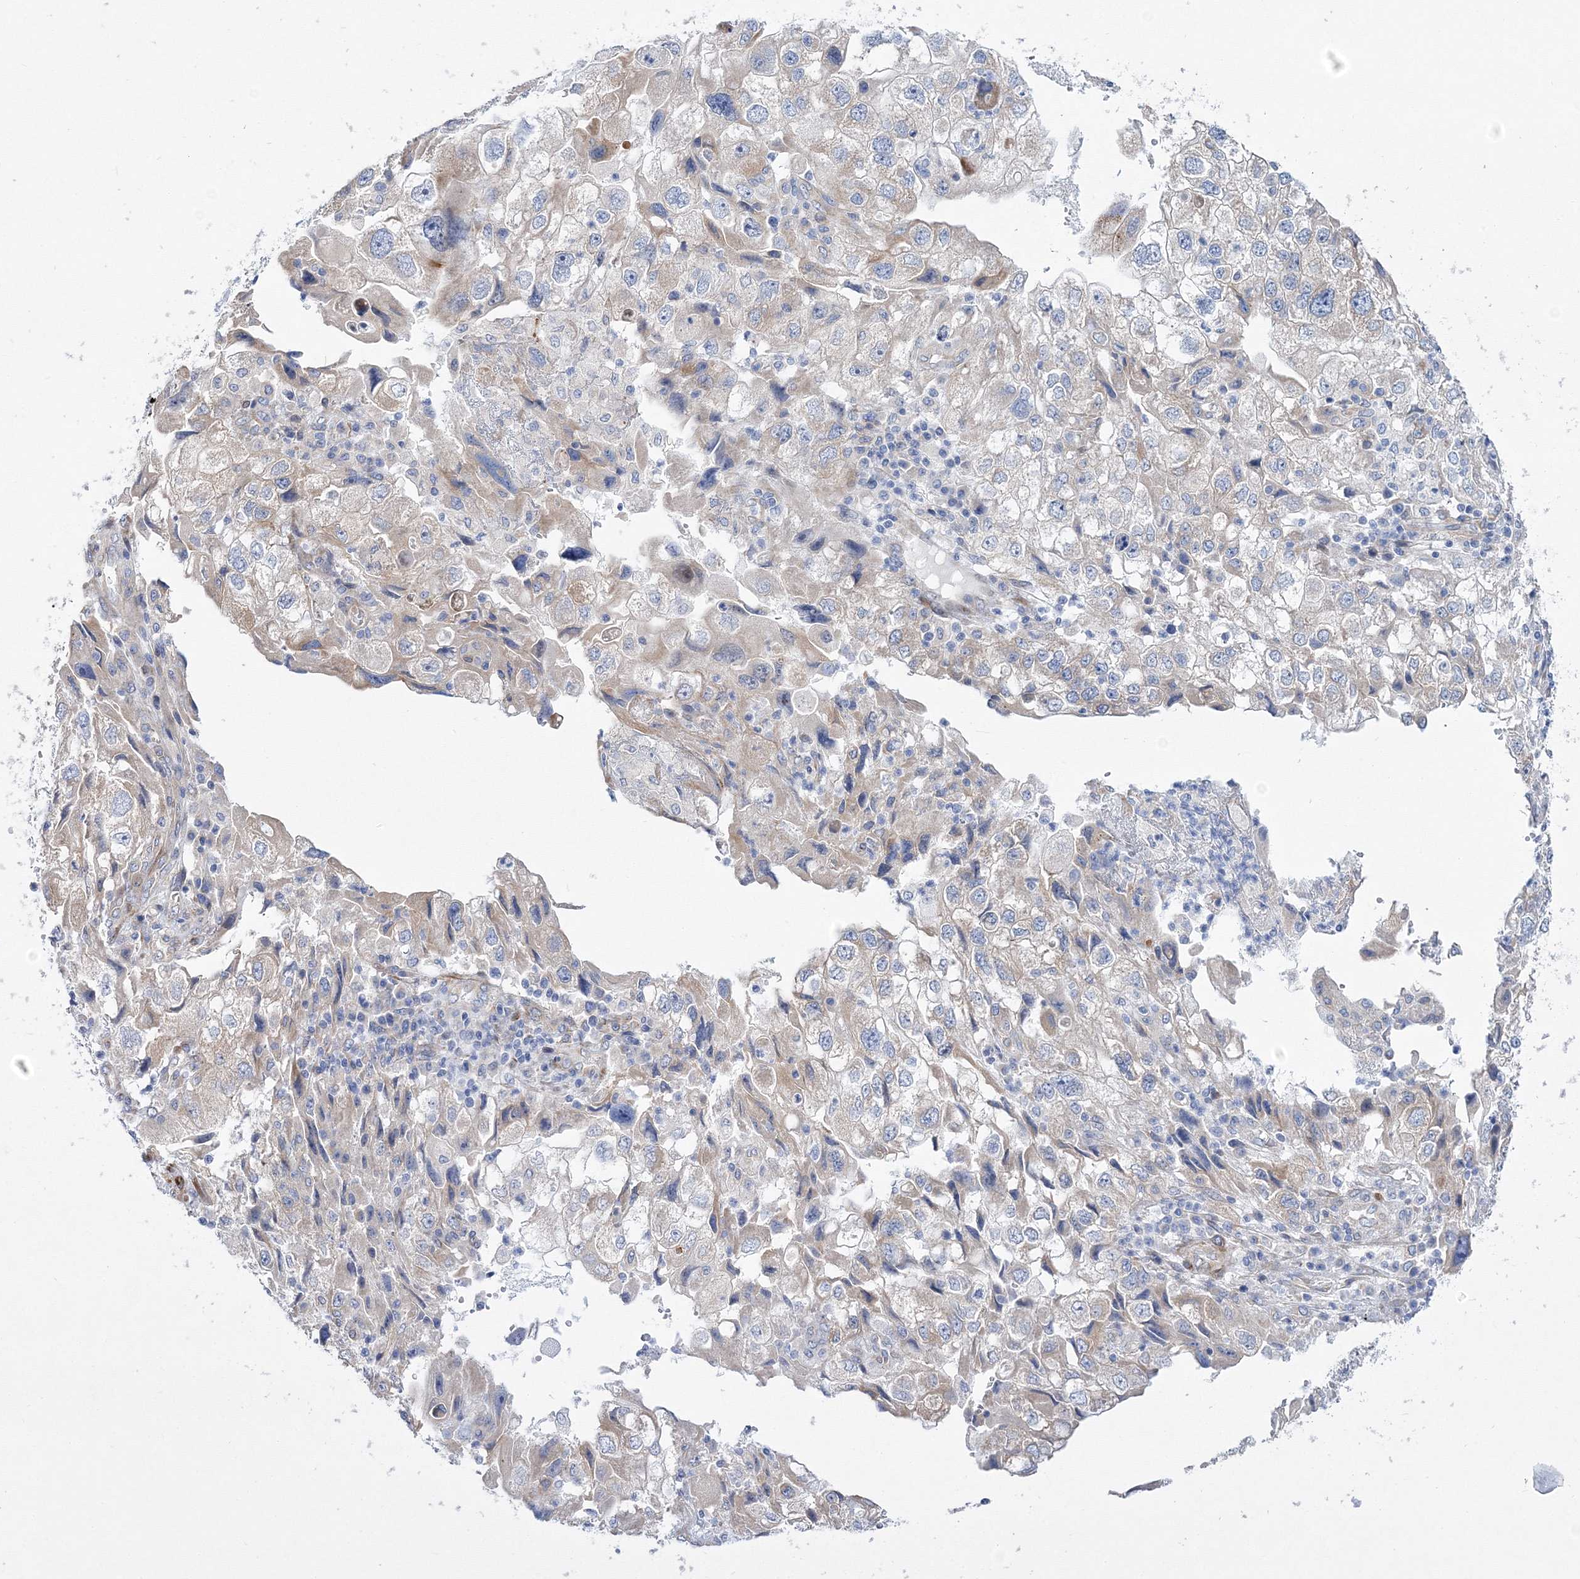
{"staining": {"intensity": "weak", "quantity": "<25%", "location": "cytoplasmic/membranous"}, "tissue": "endometrial cancer", "cell_type": "Tumor cells", "image_type": "cancer", "snomed": [{"axis": "morphology", "description": "Adenocarcinoma, NOS"}, {"axis": "topography", "description": "Endometrium"}], "caption": "DAB immunohistochemical staining of human endometrial adenocarcinoma demonstrates no significant positivity in tumor cells. Brightfield microscopy of IHC stained with DAB (3,3'-diaminobenzidine) (brown) and hematoxylin (blue), captured at high magnification.", "gene": "ARHGAP32", "patient": {"sex": "female", "age": 49}}